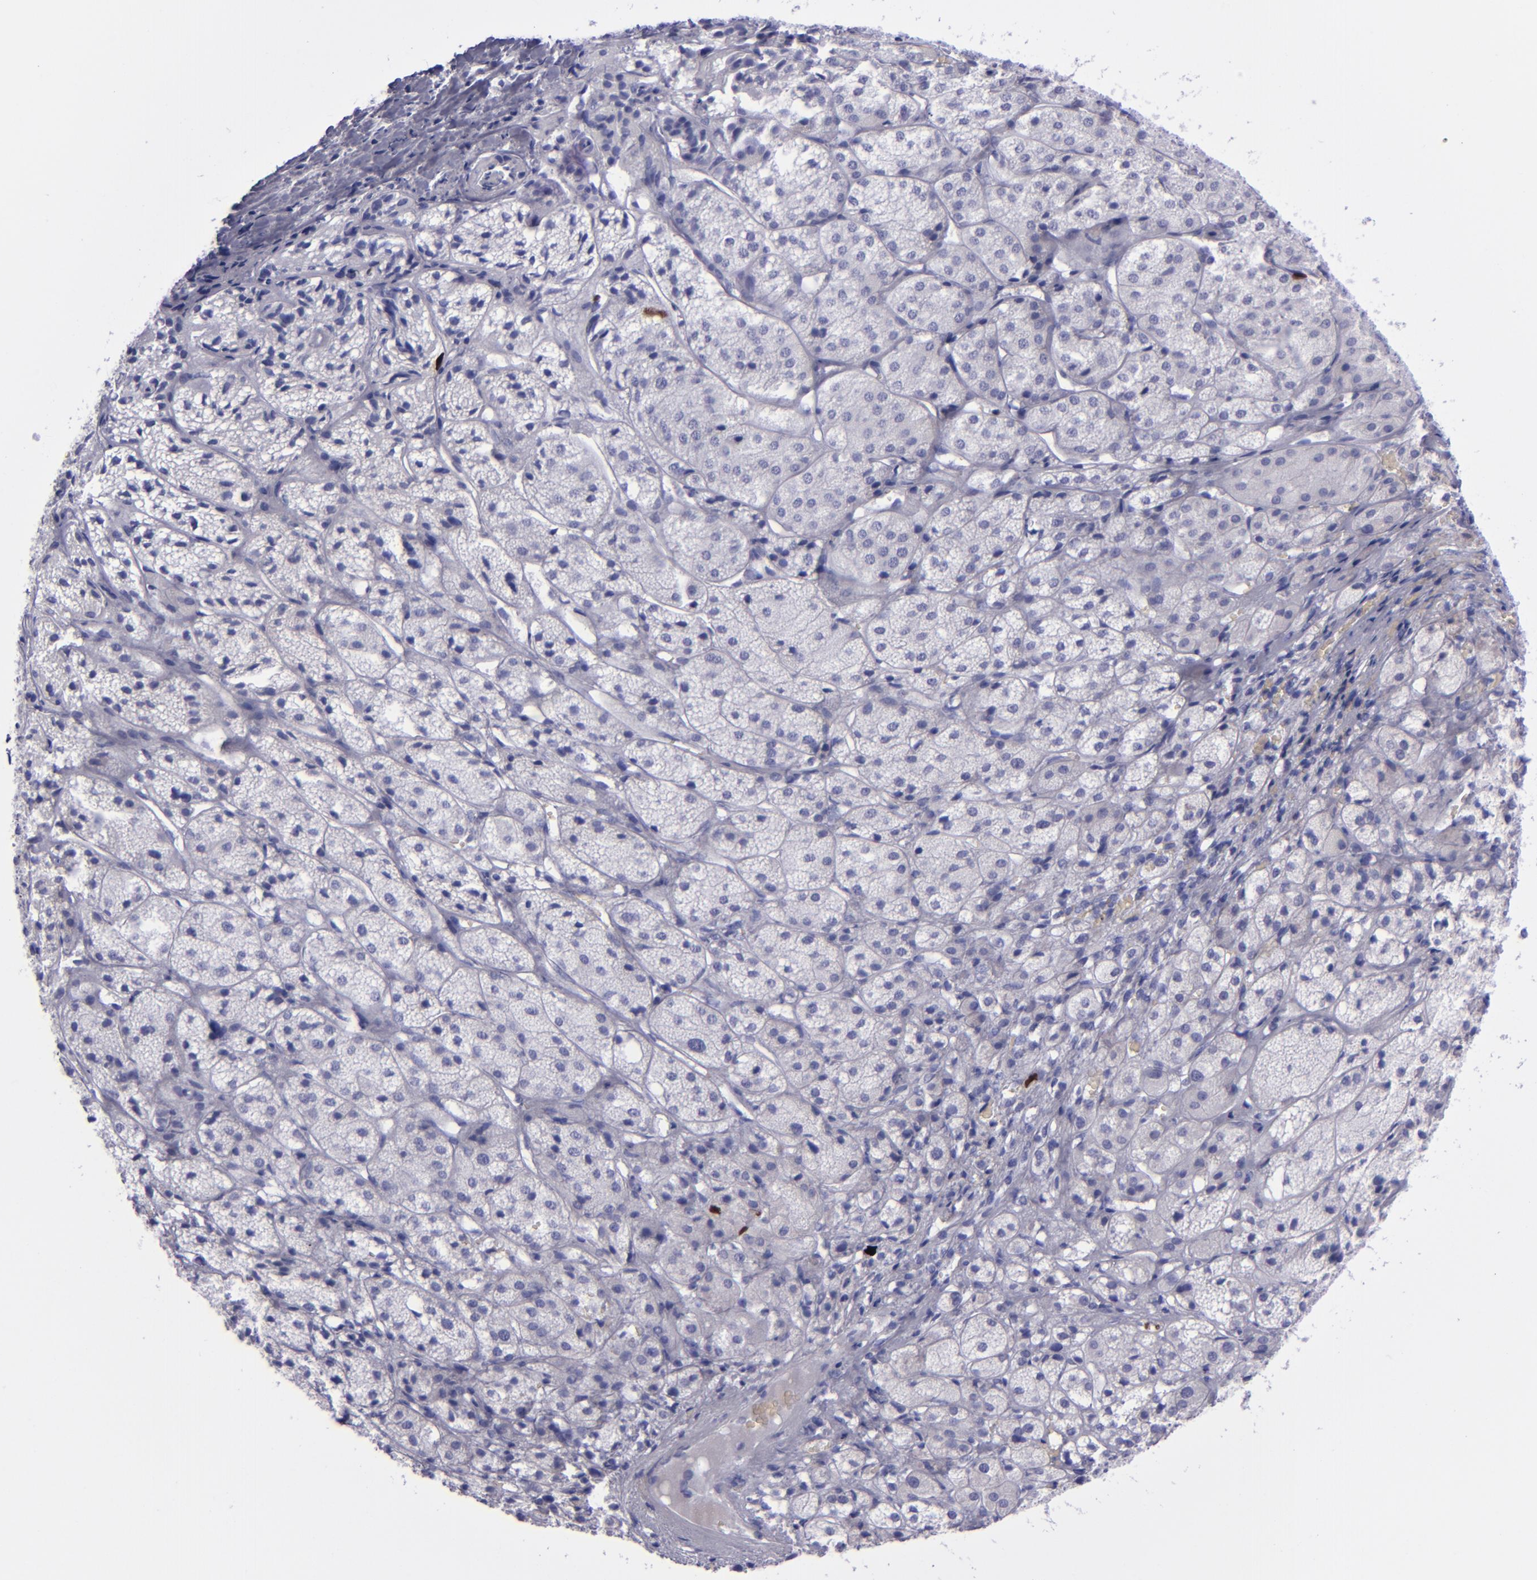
{"staining": {"intensity": "strong", "quantity": "<25%", "location": "nuclear"}, "tissue": "adrenal gland", "cell_type": "Glandular cells", "image_type": "normal", "snomed": [{"axis": "morphology", "description": "Normal tissue, NOS"}, {"axis": "topography", "description": "Adrenal gland"}], "caption": "This is a micrograph of immunohistochemistry (IHC) staining of benign adrenal gland, which shows strong expression in the nuclear of glandular cells.", "gene": "TOP2A", "patient": {"sex": "female", "age": 71}}